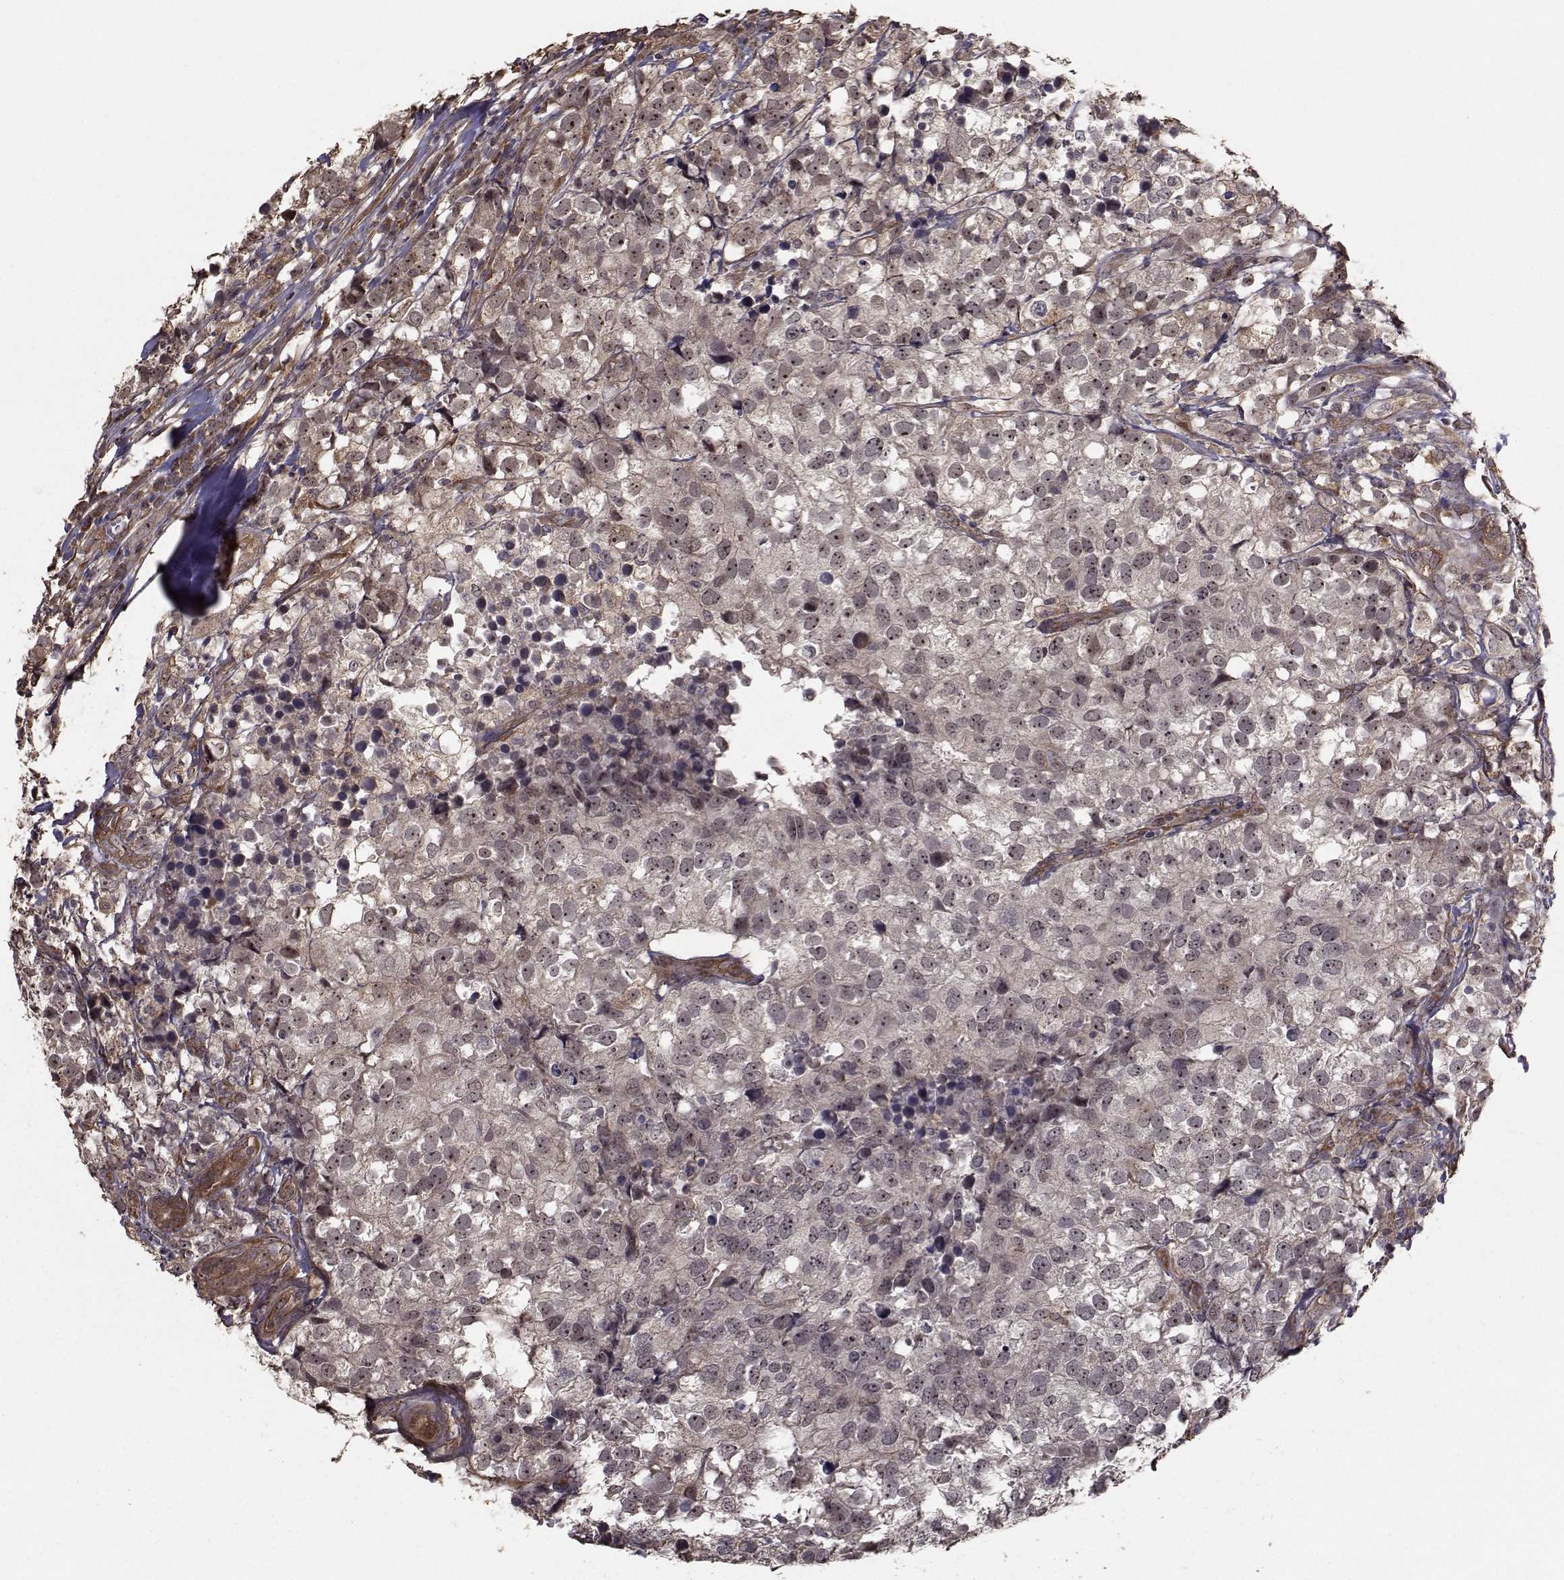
{"staining": {"intensity": "weak", "quantity": ">75%", "location": "cytoplasmic/membranous"}, "tissue": "breast cancer", "cell_type": "Tumor cells", "image_type": "cancer", "snomed": [{"axis": "morphology", "description": "Duct carcinoma"}, {"axis": "topography", "description": "Breast"}], "caption": "Immunohistochemical staining of breast cancer (intraductal carcinoma) demonstrates weak cytoplasmic/membranous protein expression in approximately >75% of tumor cells.", "gene": "TRIP10", "patient": {"sex": "female", "age": 30}}